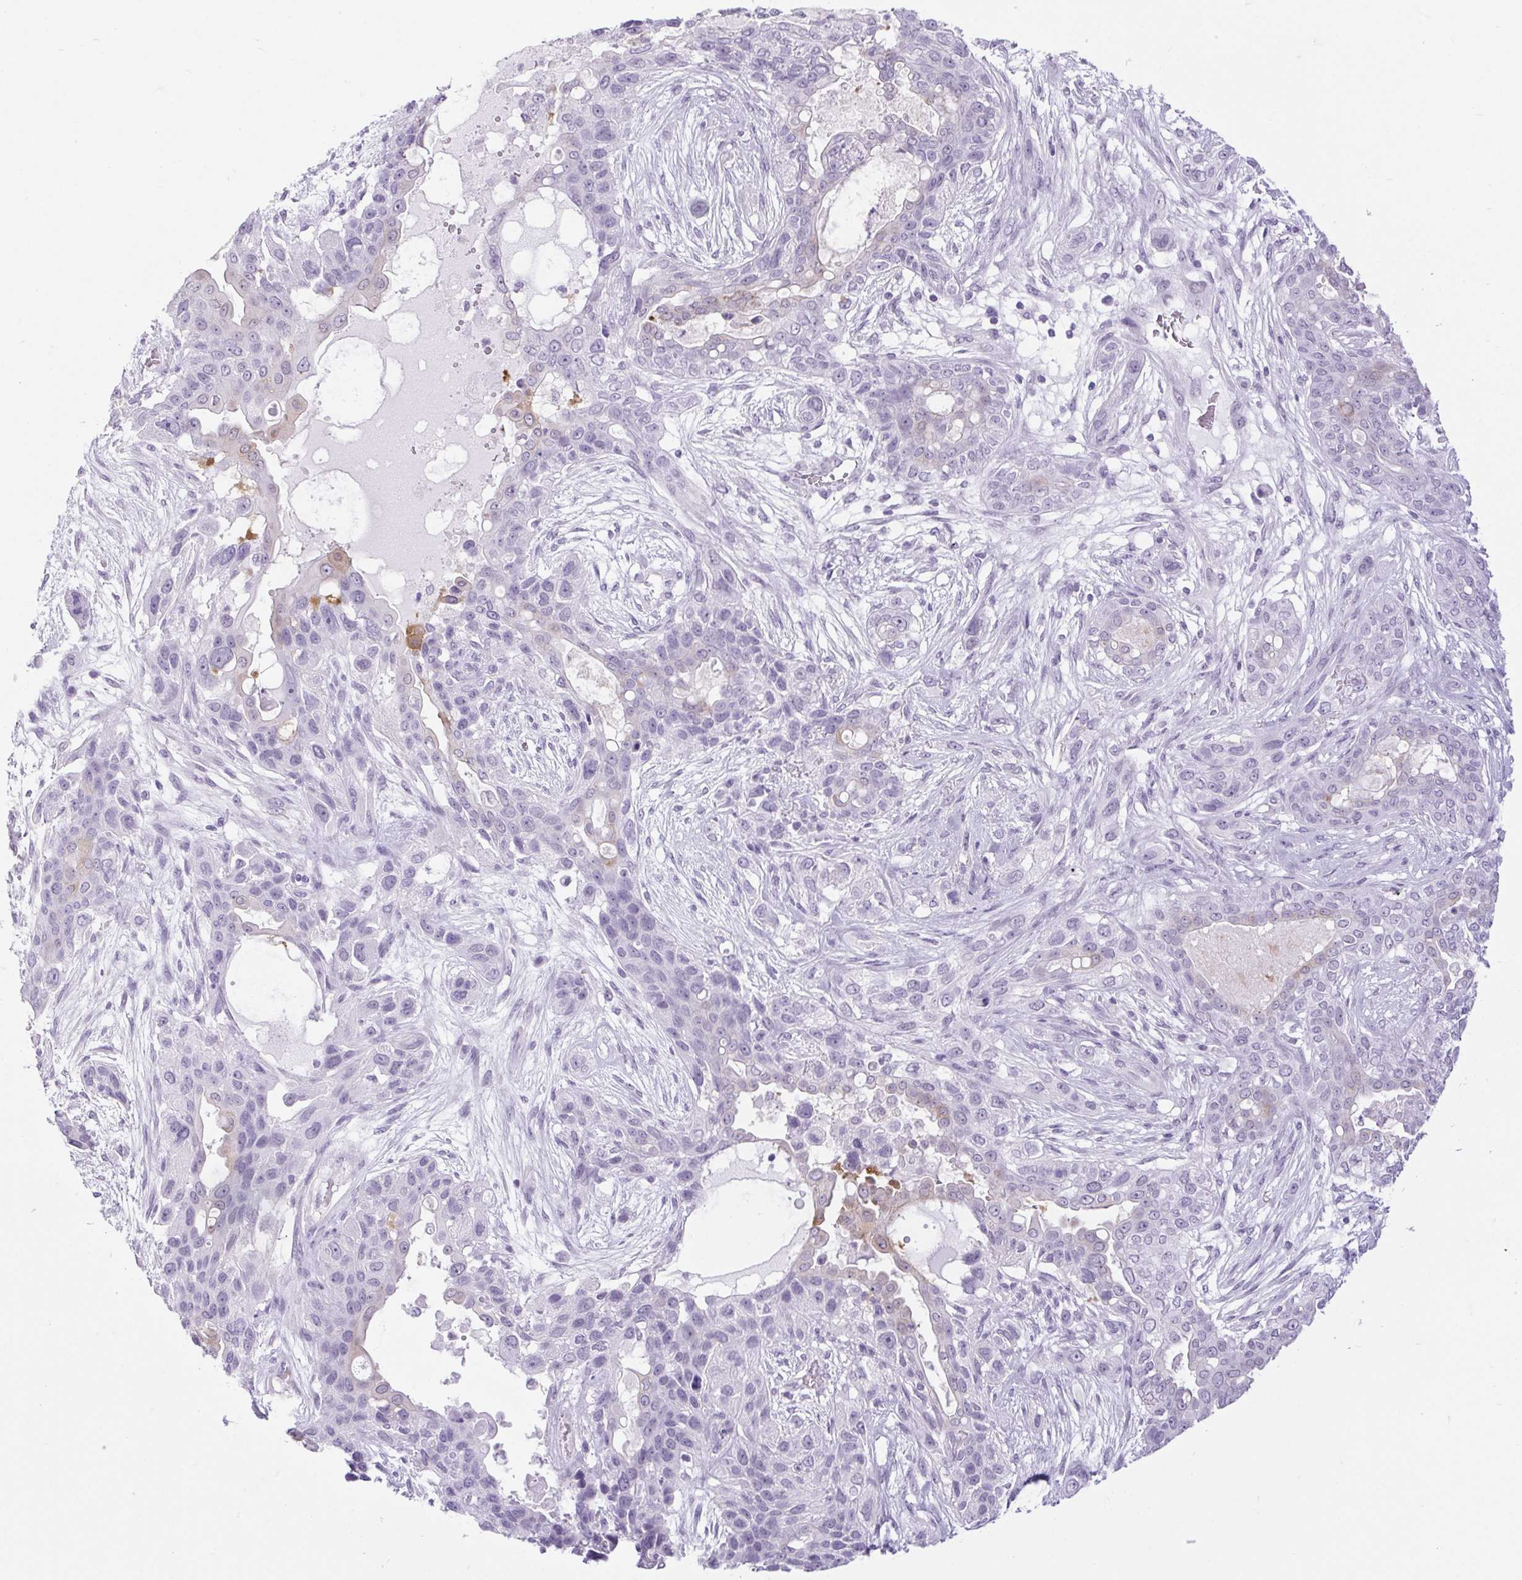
{"staining": {"intensity": "moderate", "quantity": "<25%", "location": "cytoplasmic/membranous"}, "tissue": "lung cancer", "cell_type": "Tumor cells", "image_type": "cancer", "snomed": [{"axis": "morphology", "description": "Squamous cell carcinoma, NOS"}, {"axis": "topography", "description": "Lung"}], "caption": "Moderate cytoplasmic/membranous protein staining is present in about <25% of tumor cells in lung cancer (squamous cell carcinoma).", "gene": "BCAS1", "patient": {"sex": "female", "age": 70}}